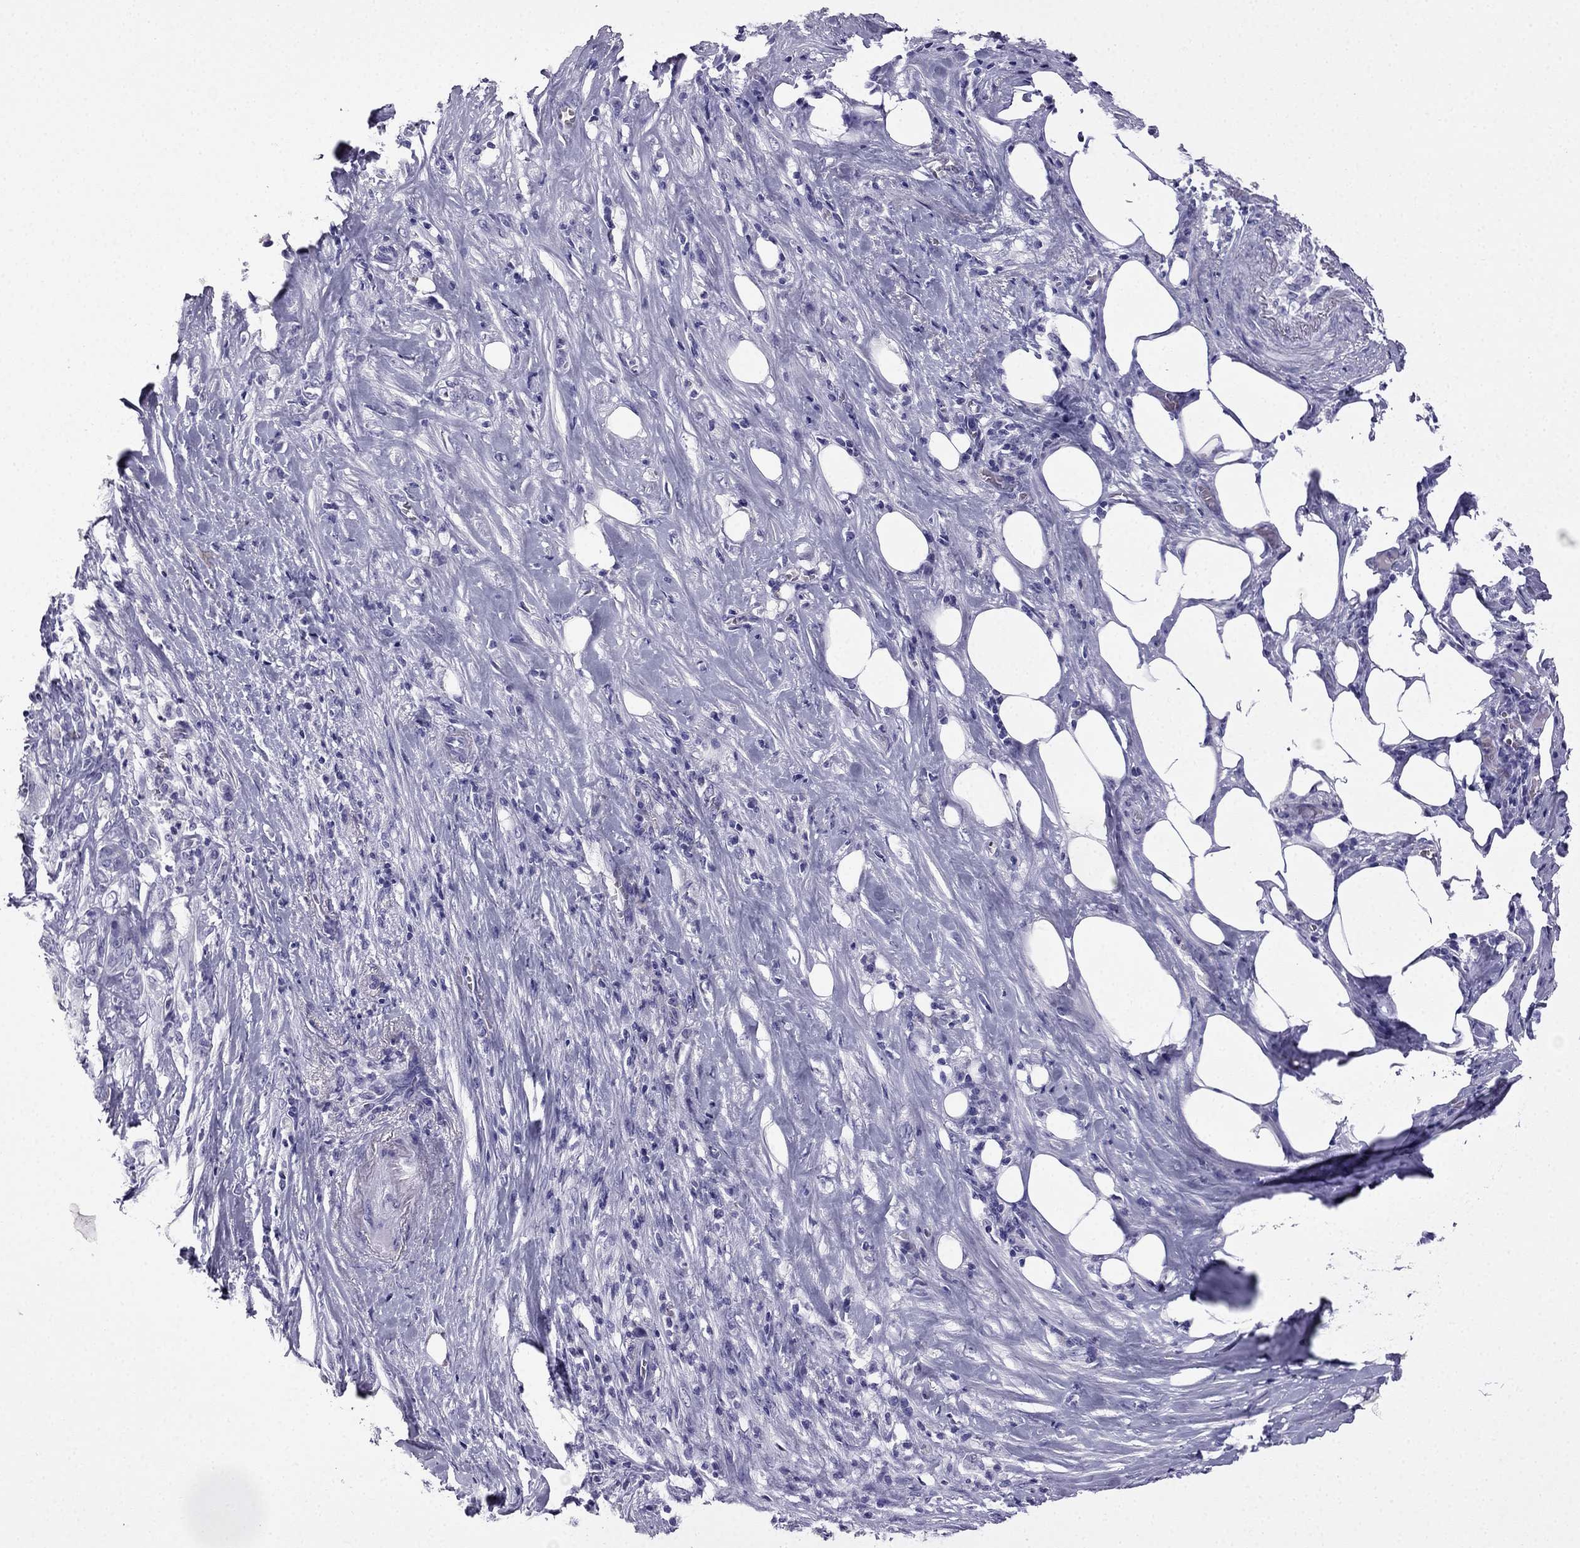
{"staining": {"intensity": "negative", "quantity": "none", "location": "none"}, "tissue": "pancreatic cancer", "cell_type": "Tumor cells", "image_type": "cancer", "snomed": [{"axis": "morphology", "description": "Adenocarcinoma, NOS"}, {"axis": "topography", "description": "Pancreas"}], "caption": "Human pancreatic cancer stained for a protein using immunohistochemistry (IHC) exhibits no expression in tumor cells.", "gene": "CDHR4", "patient": {"sex": "male", "age": 57}}